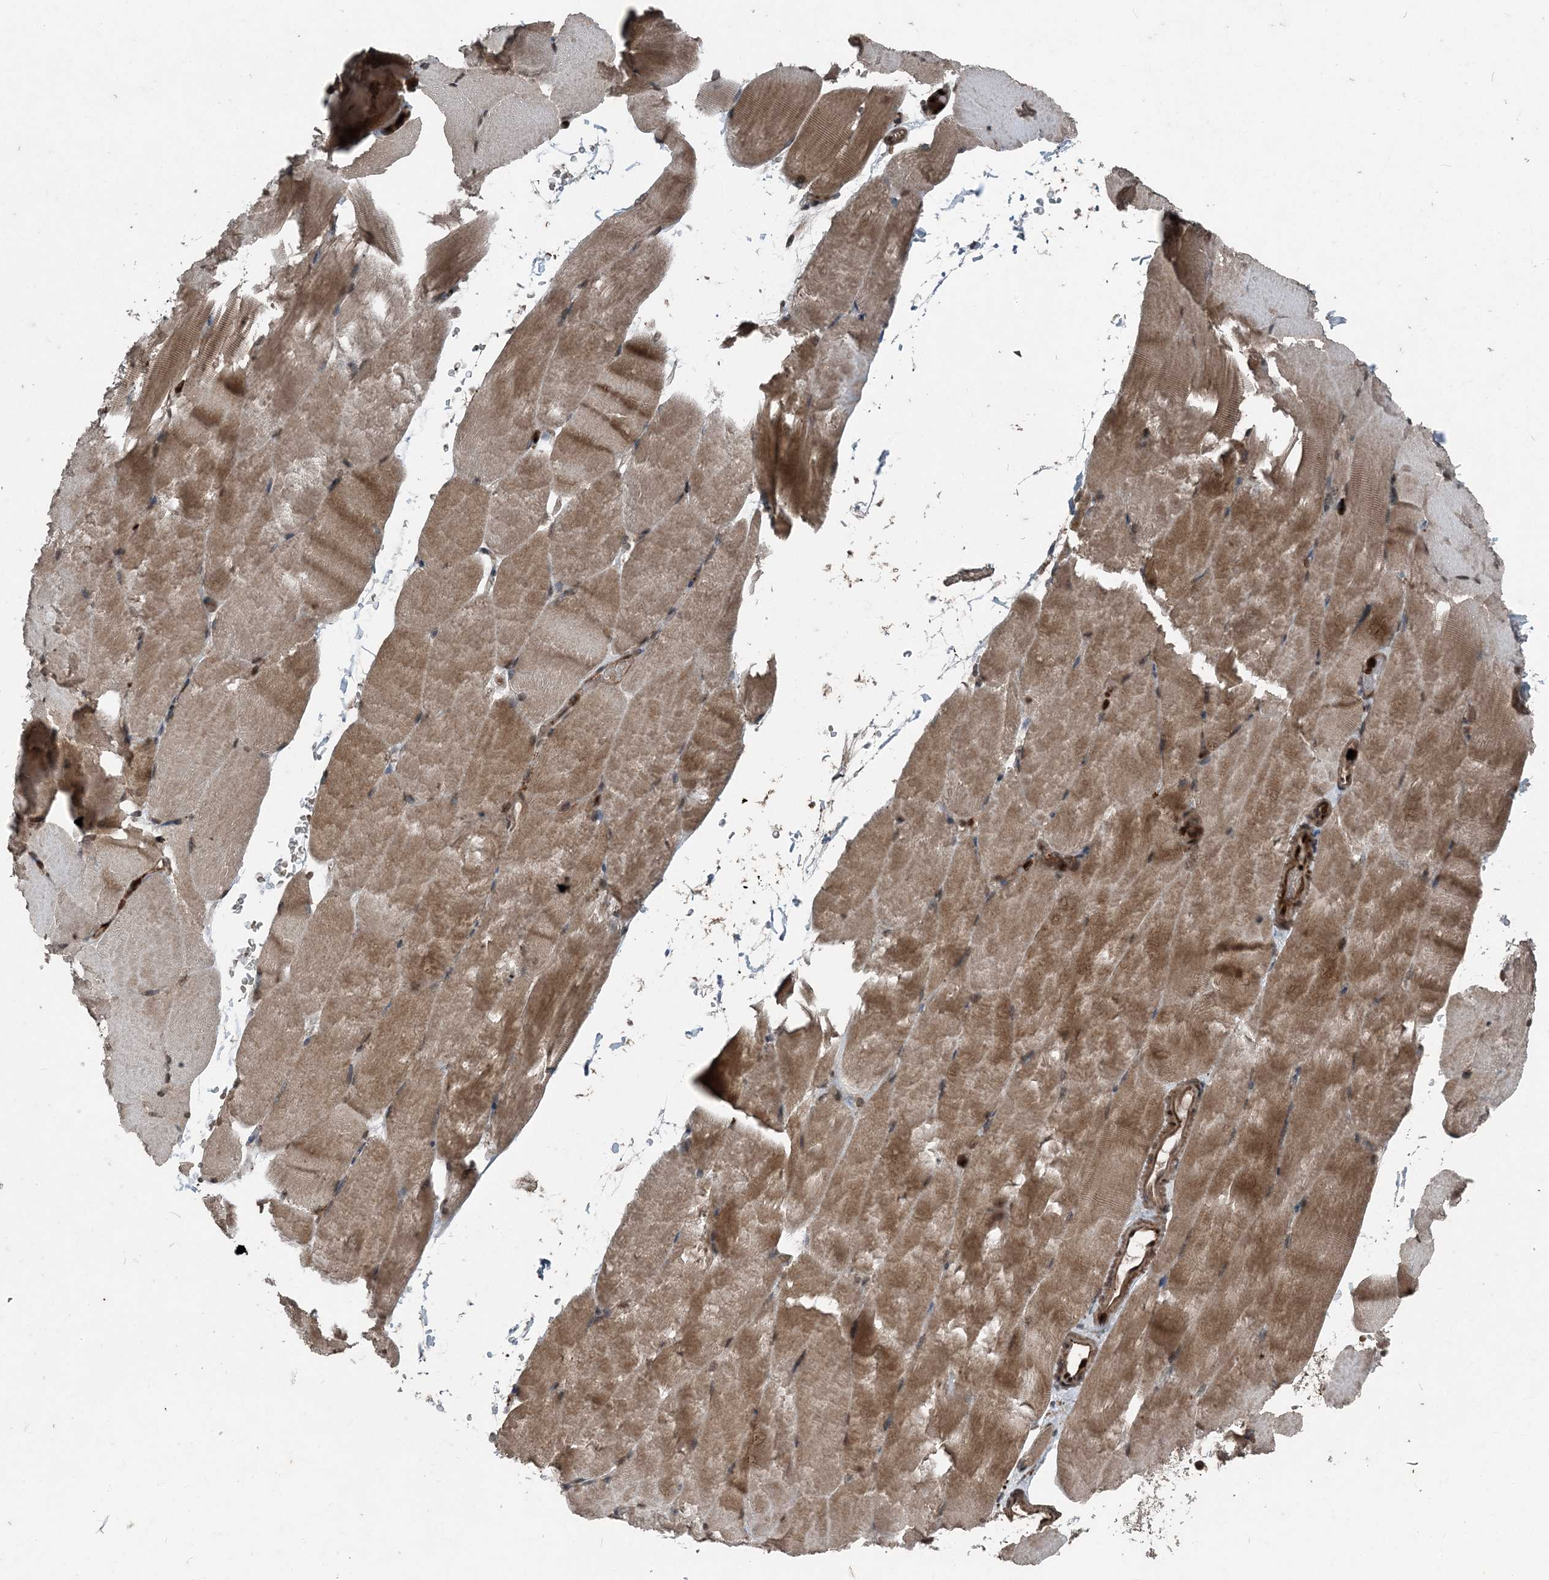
{"staining": {"intensity": "moderate", "quantity": ">75%", "location": "cytoplasmic/membranous,nuclear"}, "tissue": "skeletal muscle", "cell_type": "Myocytes", "image_type": "normal", "snomed": [{"axis": "morphology", "description": "Normal tissue, NOS"}, {"axis": "topography", "description": "Skeletal muscle"}, {"axis": "topography", "description": "Parathyroid gland"}], "caption": "Moderate cytoplasmic/membranous,nuclear expression is present in about >75% of myocytes in unremarkable skeletal muscle. The staining was performed using DAB to visualize the protein expression in brown, while the nuclei were stained in blue with hematoxylin (Magnification: 20x).", "gene": "CFL1", "patient": {"sex": "female", "age": 37}}